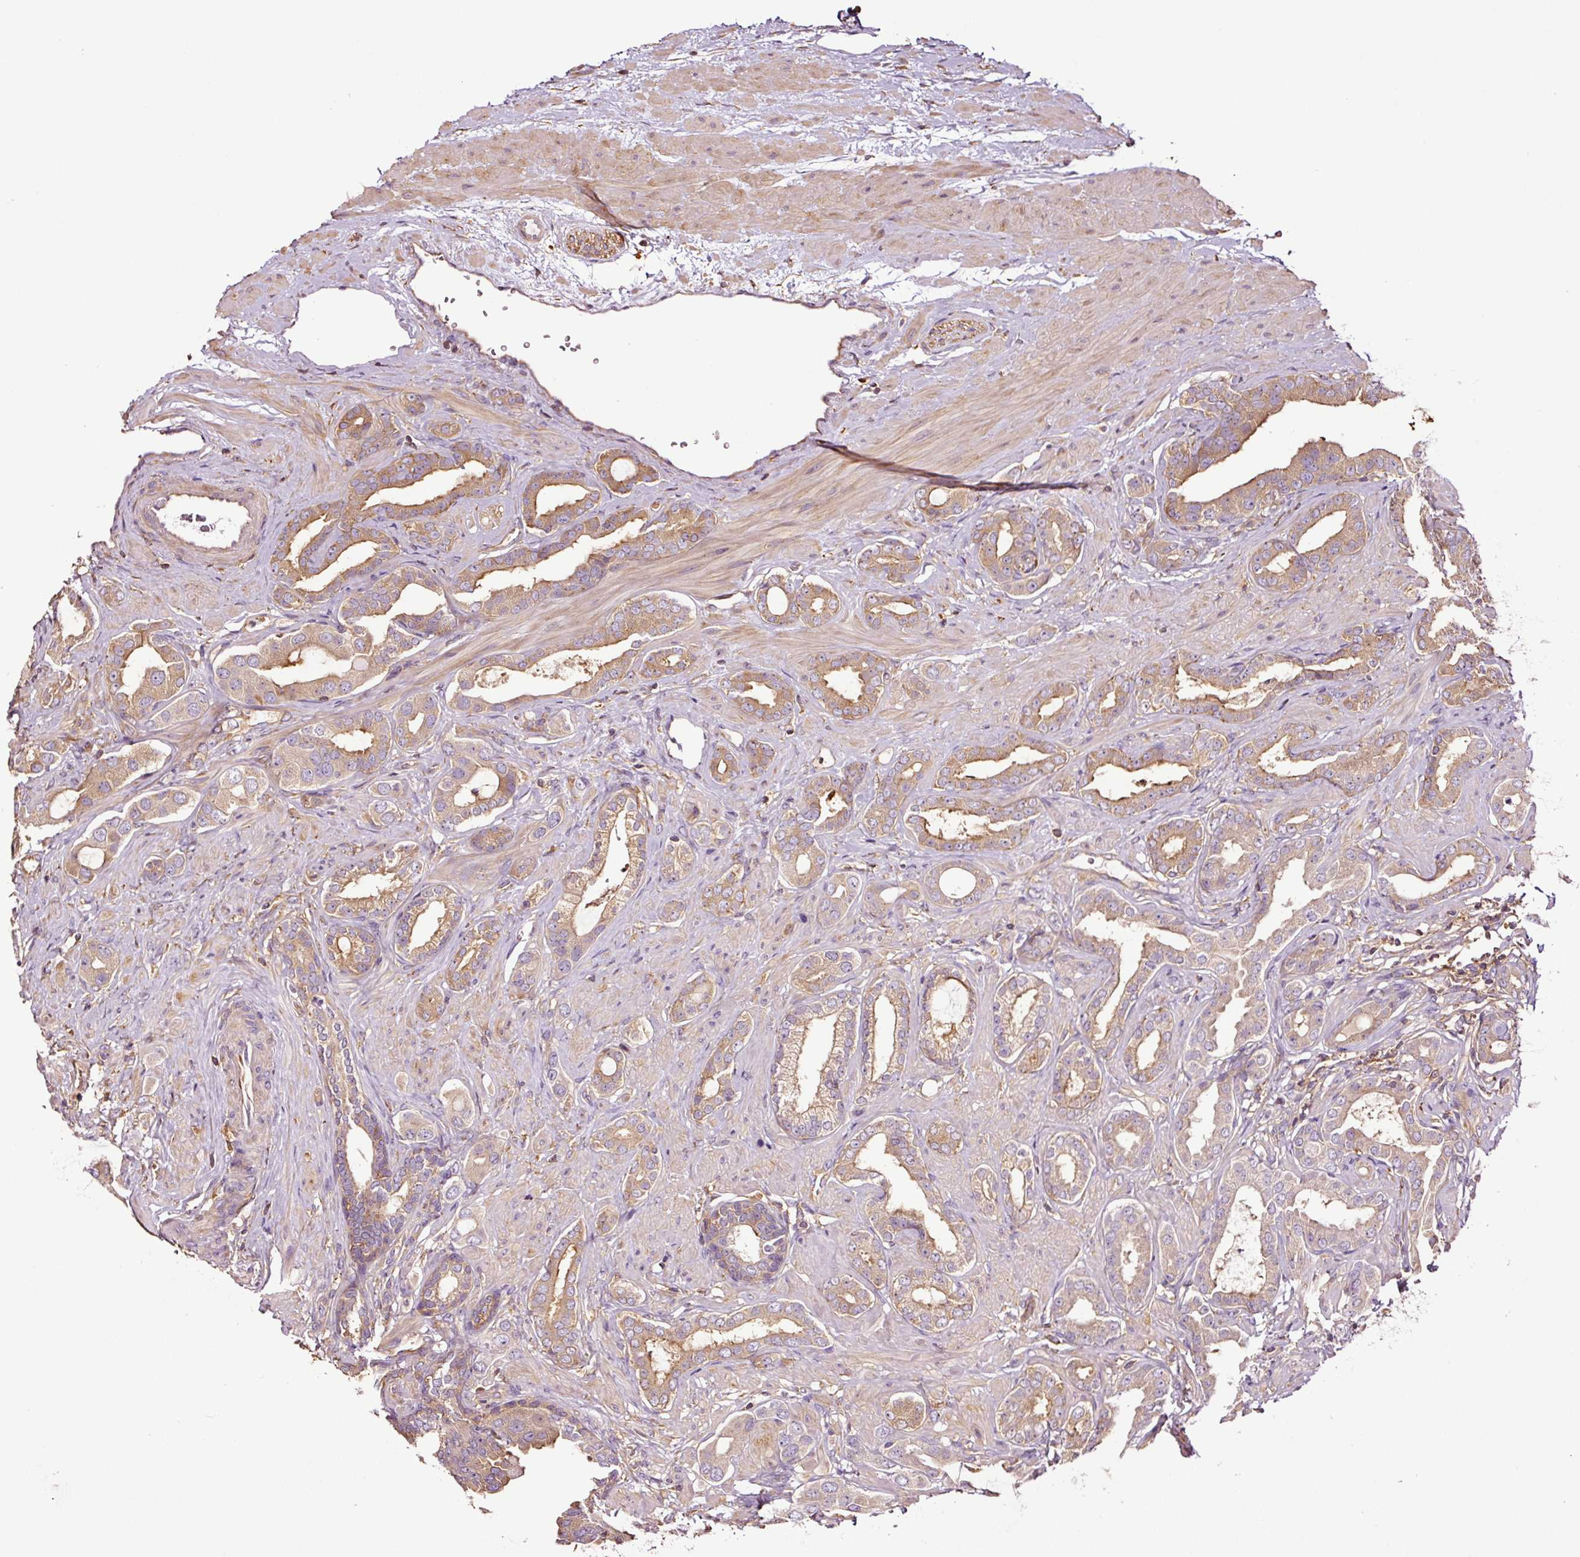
{"staining": {"intensity": "moderate", "quantity": "25%-75%", "location": "cytoplasmic/membranous"}, "tissue": "prostate cancer", "cell_type": "Tumor cells", "image_type": "cancer", "snomed": [{"axis": "morphology", "description": "Adenocarcinoma, Low grade"}, {"axis": "topography", "description": "Prostate"}], "caption": "Brown immunohistochemical staining in prostate cancer (low-grade adenocarcinoma) demonstrates moderate cytoplasmic/membranous staining in about 25%-75% of tumor cells. (Stains: DAB in brown, nuclei in blue, Microscopy: brightfield microscopy at high magnification).", "gene": "METAP1", "patient": {"sex": "male", "age": 57}}